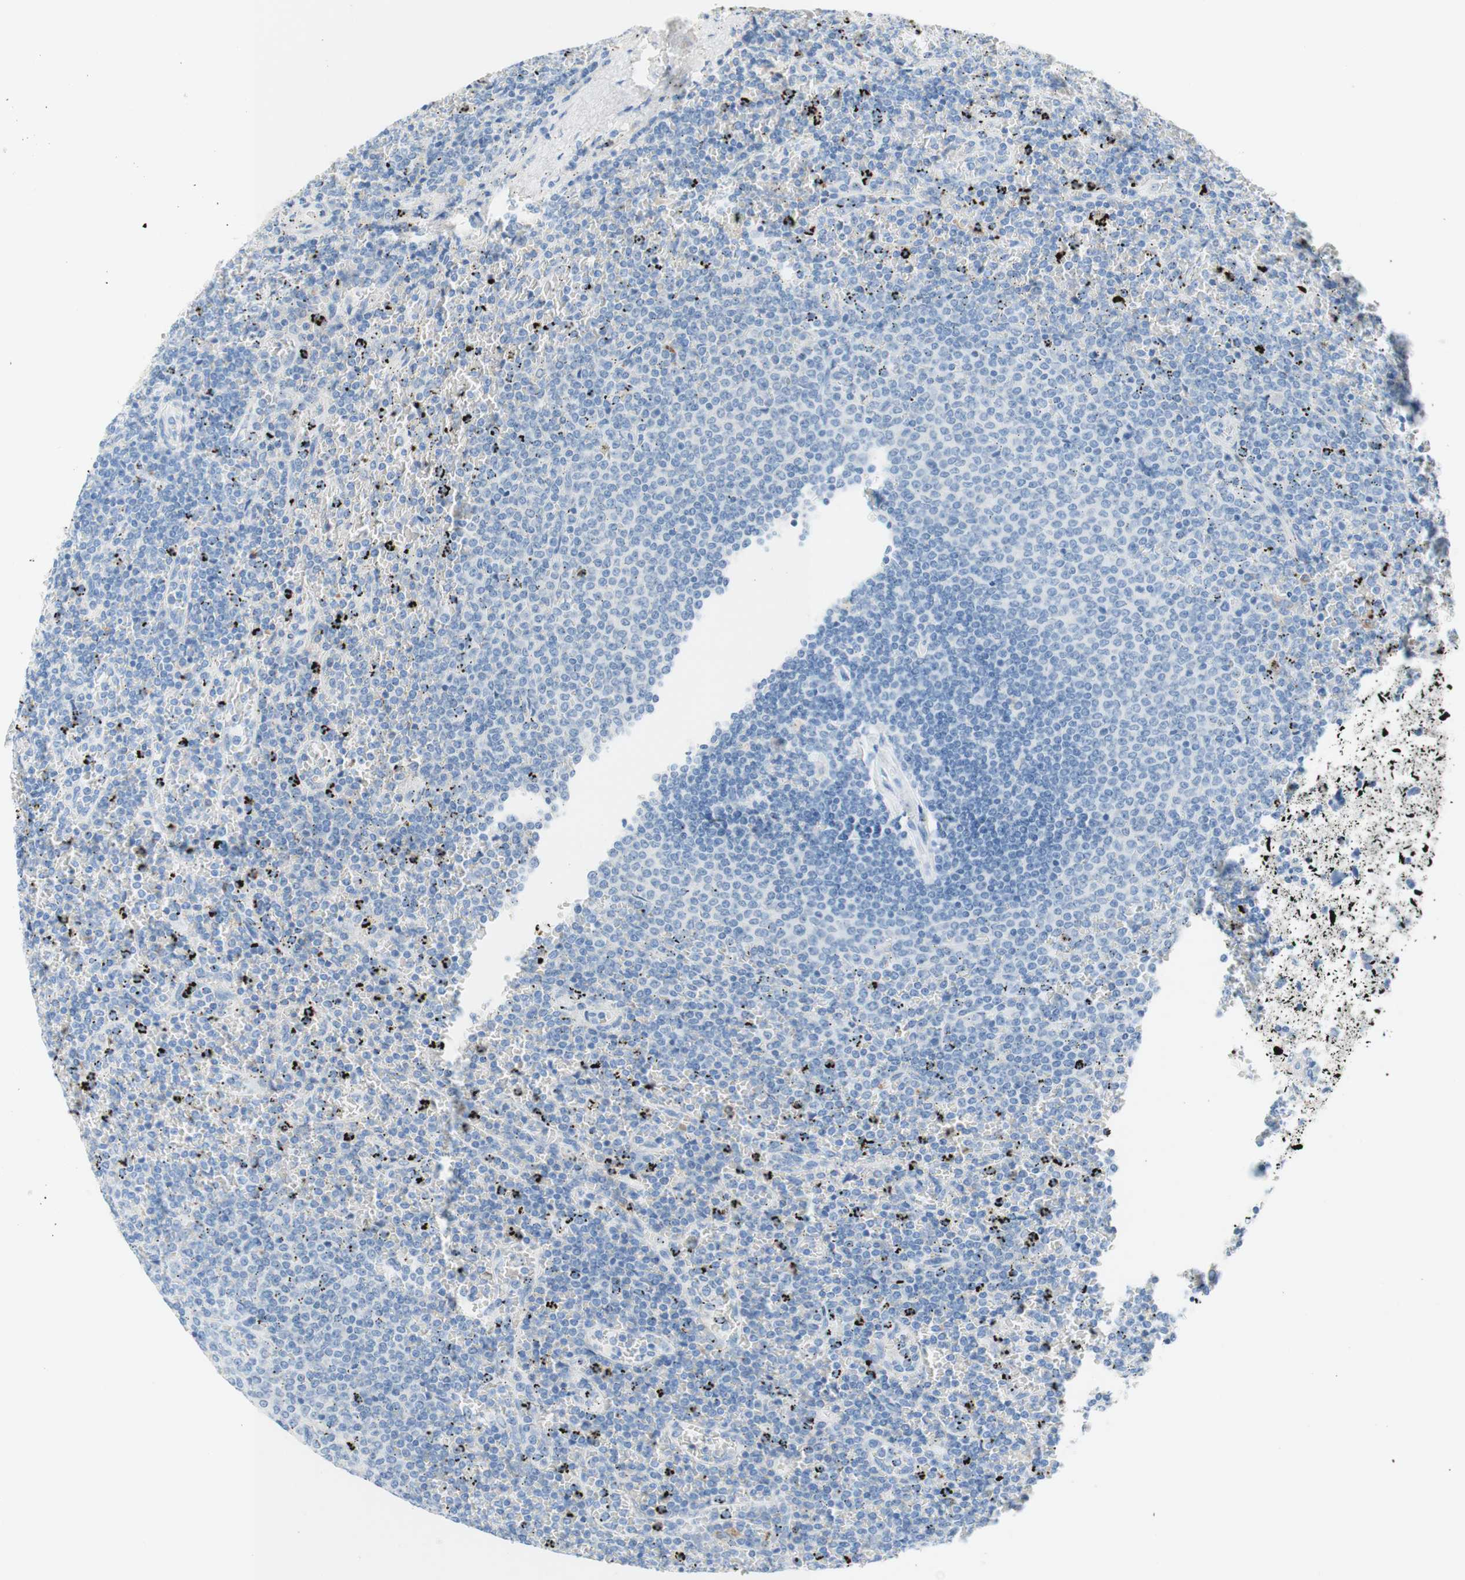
{"staining": {"intensity": "negative", "quantity": "none", "location": "none"}, "tissue": "lymphoma", "cell_type": "Tumor cells", "image_type": "cancer", "snomed": [{"axis": "morphology", "description": "Malignant lymphoma, non-Hodgkin's type, Low grade"}, {"axis": "topography", "description": "Spleen"}], "caption": "IHC micrograph of neoplastic tissue: lymphoma stained with DAB (3,3'-diaminobenzidine) exhibits no significant protein positivity in tumor cells.", "gene": "CEACAM1", "patient": {"sex": "female", "age": 77}}